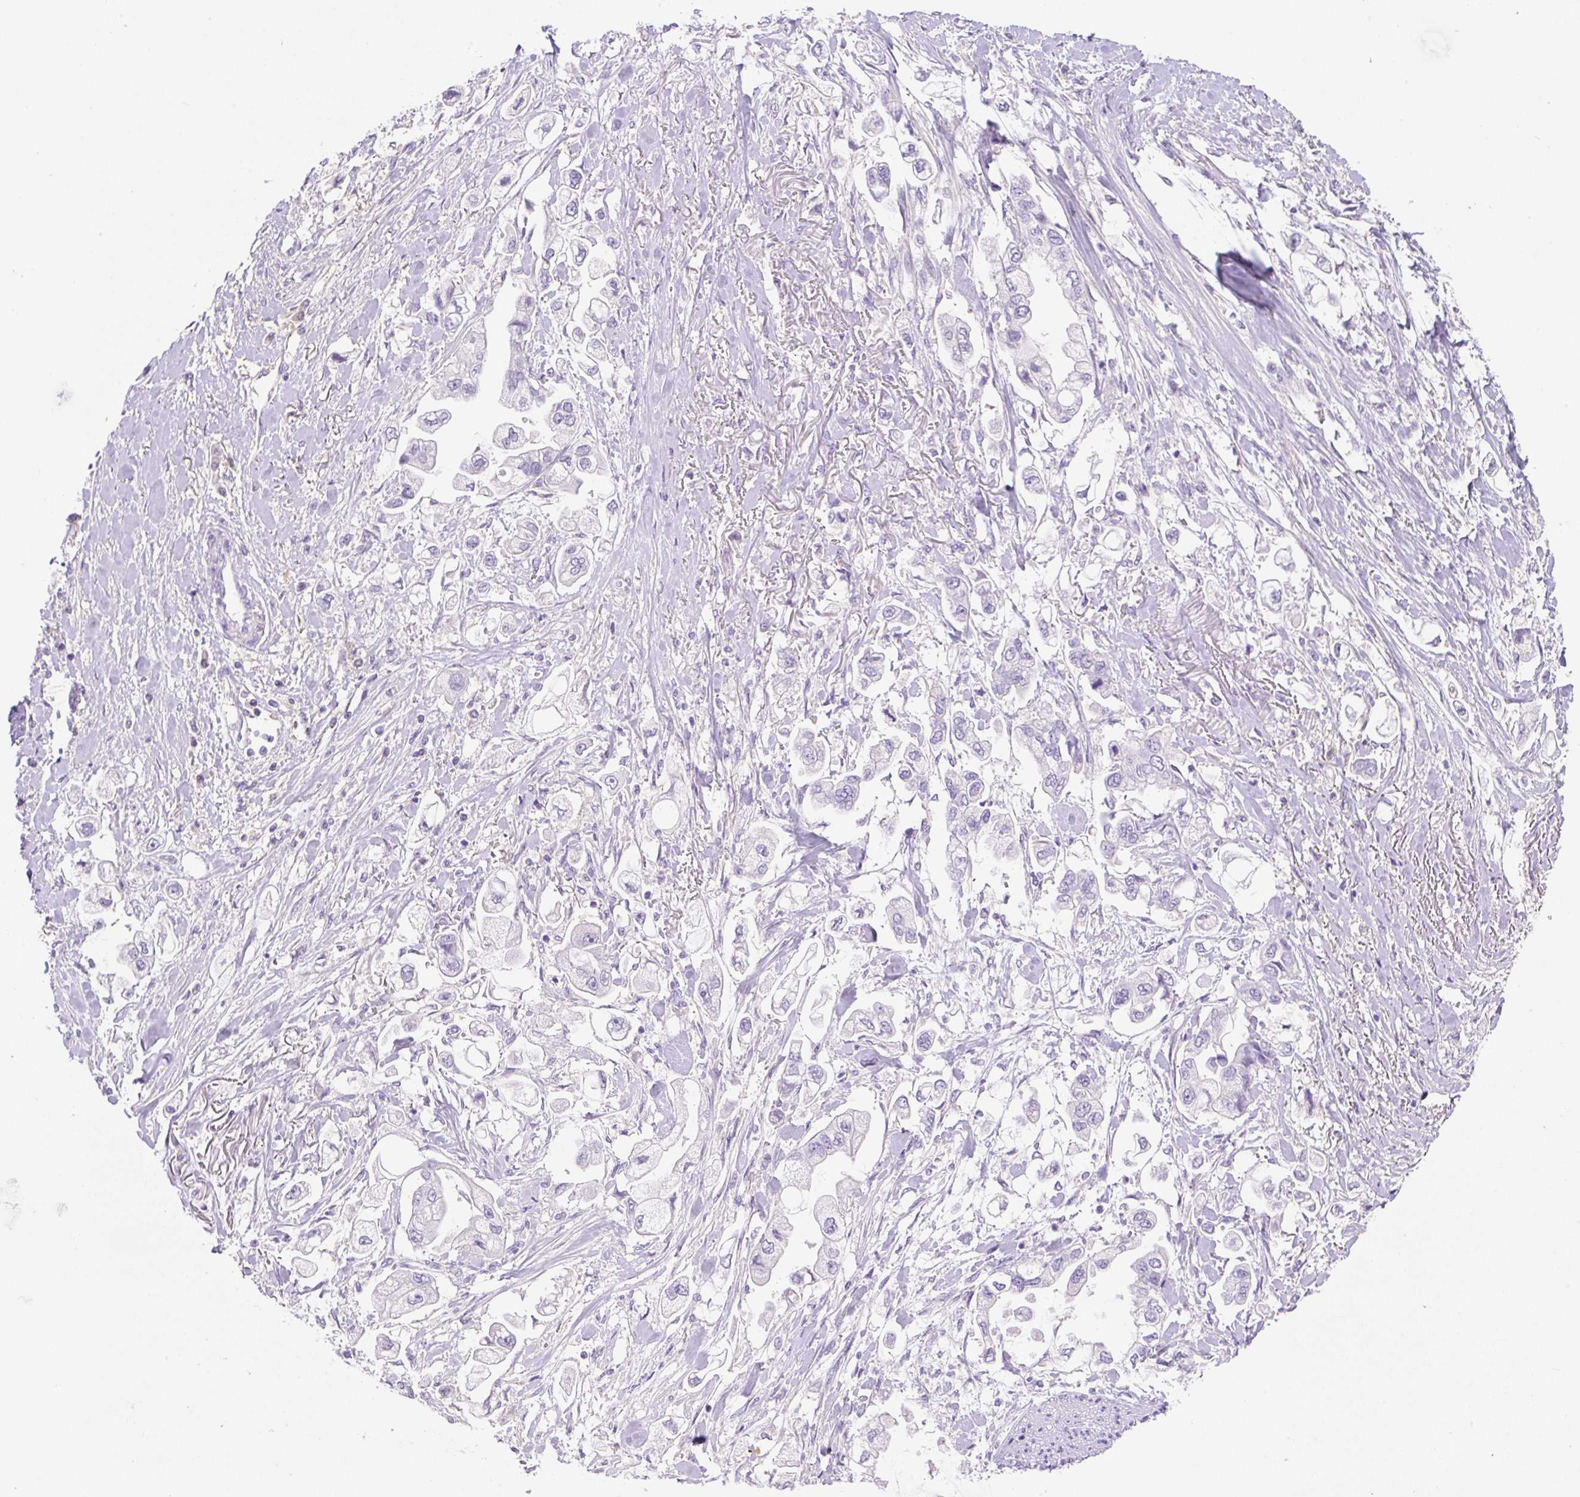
{"staining": {"intensity": "negative", "quantity": "none", "location": "none"}, "tissue": "stomach cancer", "cell_type": "Tumor cells", "image_type": "cancer", "snomed": [{"axis": "morphology", "description": "Adenocarcinoma, NOS"}, {"axis": "topography", "description": "Stomach"}], "caption": "High power microscopy micrograph of an immunohistochemistry (IHC) histopathology image of stomach cancer (adenocarcinoma), revealing no significant expression in tumor cells.", "gene": "TDRD15", "patient": {"sex": "male", "age": 62}}